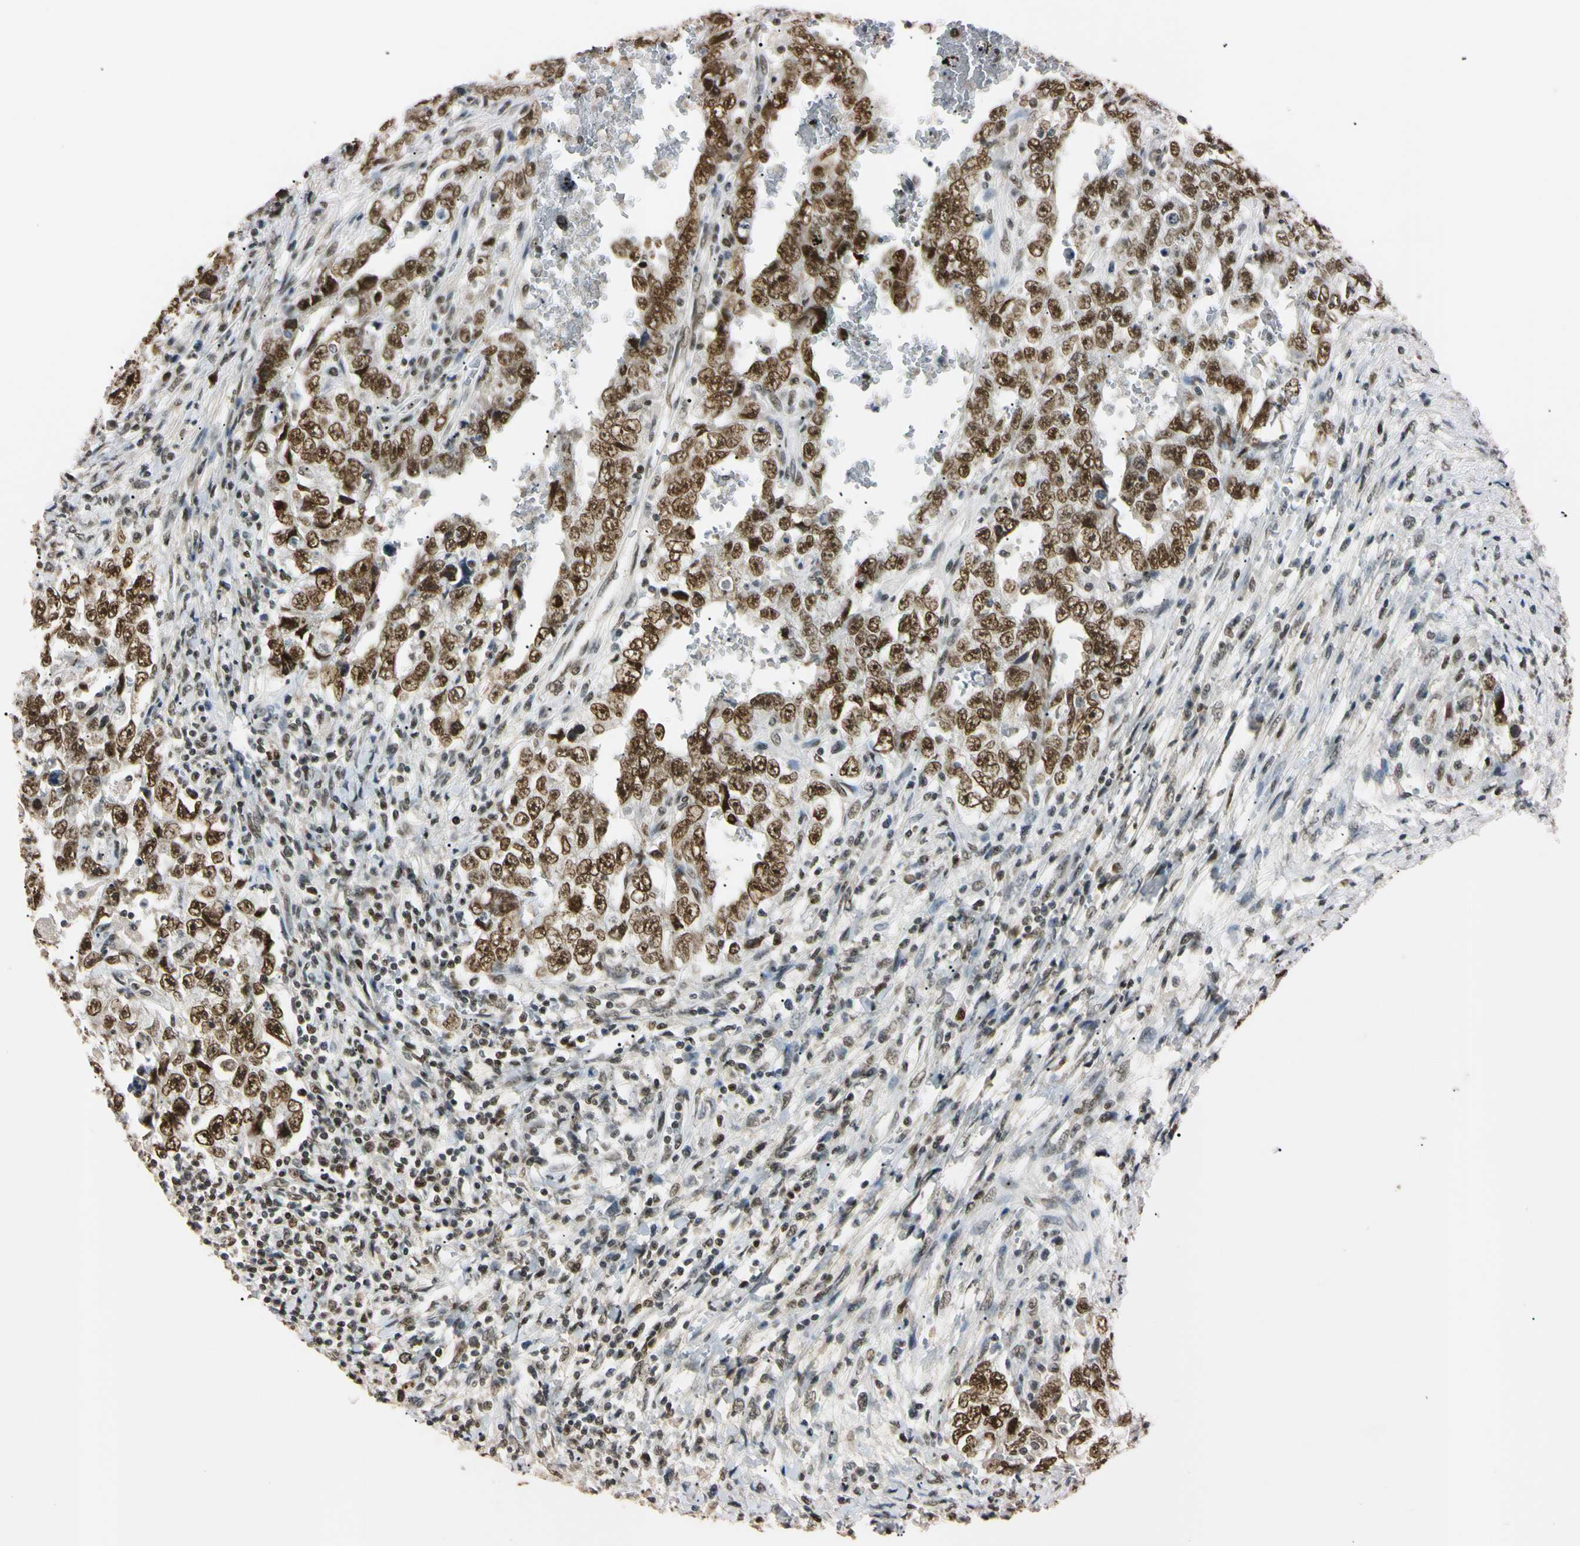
{"staining": {"intensity": "strong", "quantity": ">75%", "location": "nuclear"}, "tissue": "testis cancer", "cell_type": "Tumor cells", "image_type": "cancer", "snomed": [{"axis": "morphology", "description": "Carcinoma, Embryonal, NOS"}, {"axis": "topography", "description": "Testis"}], "caption": "This image shows immunohistochemistry staining of testis cancer (embryonal carcinoma), with high strong nuclear staining in approximately >75% of tumor cells.", "gene": "SMARCA5", "patient": {"sex": "male", "age": 26}}